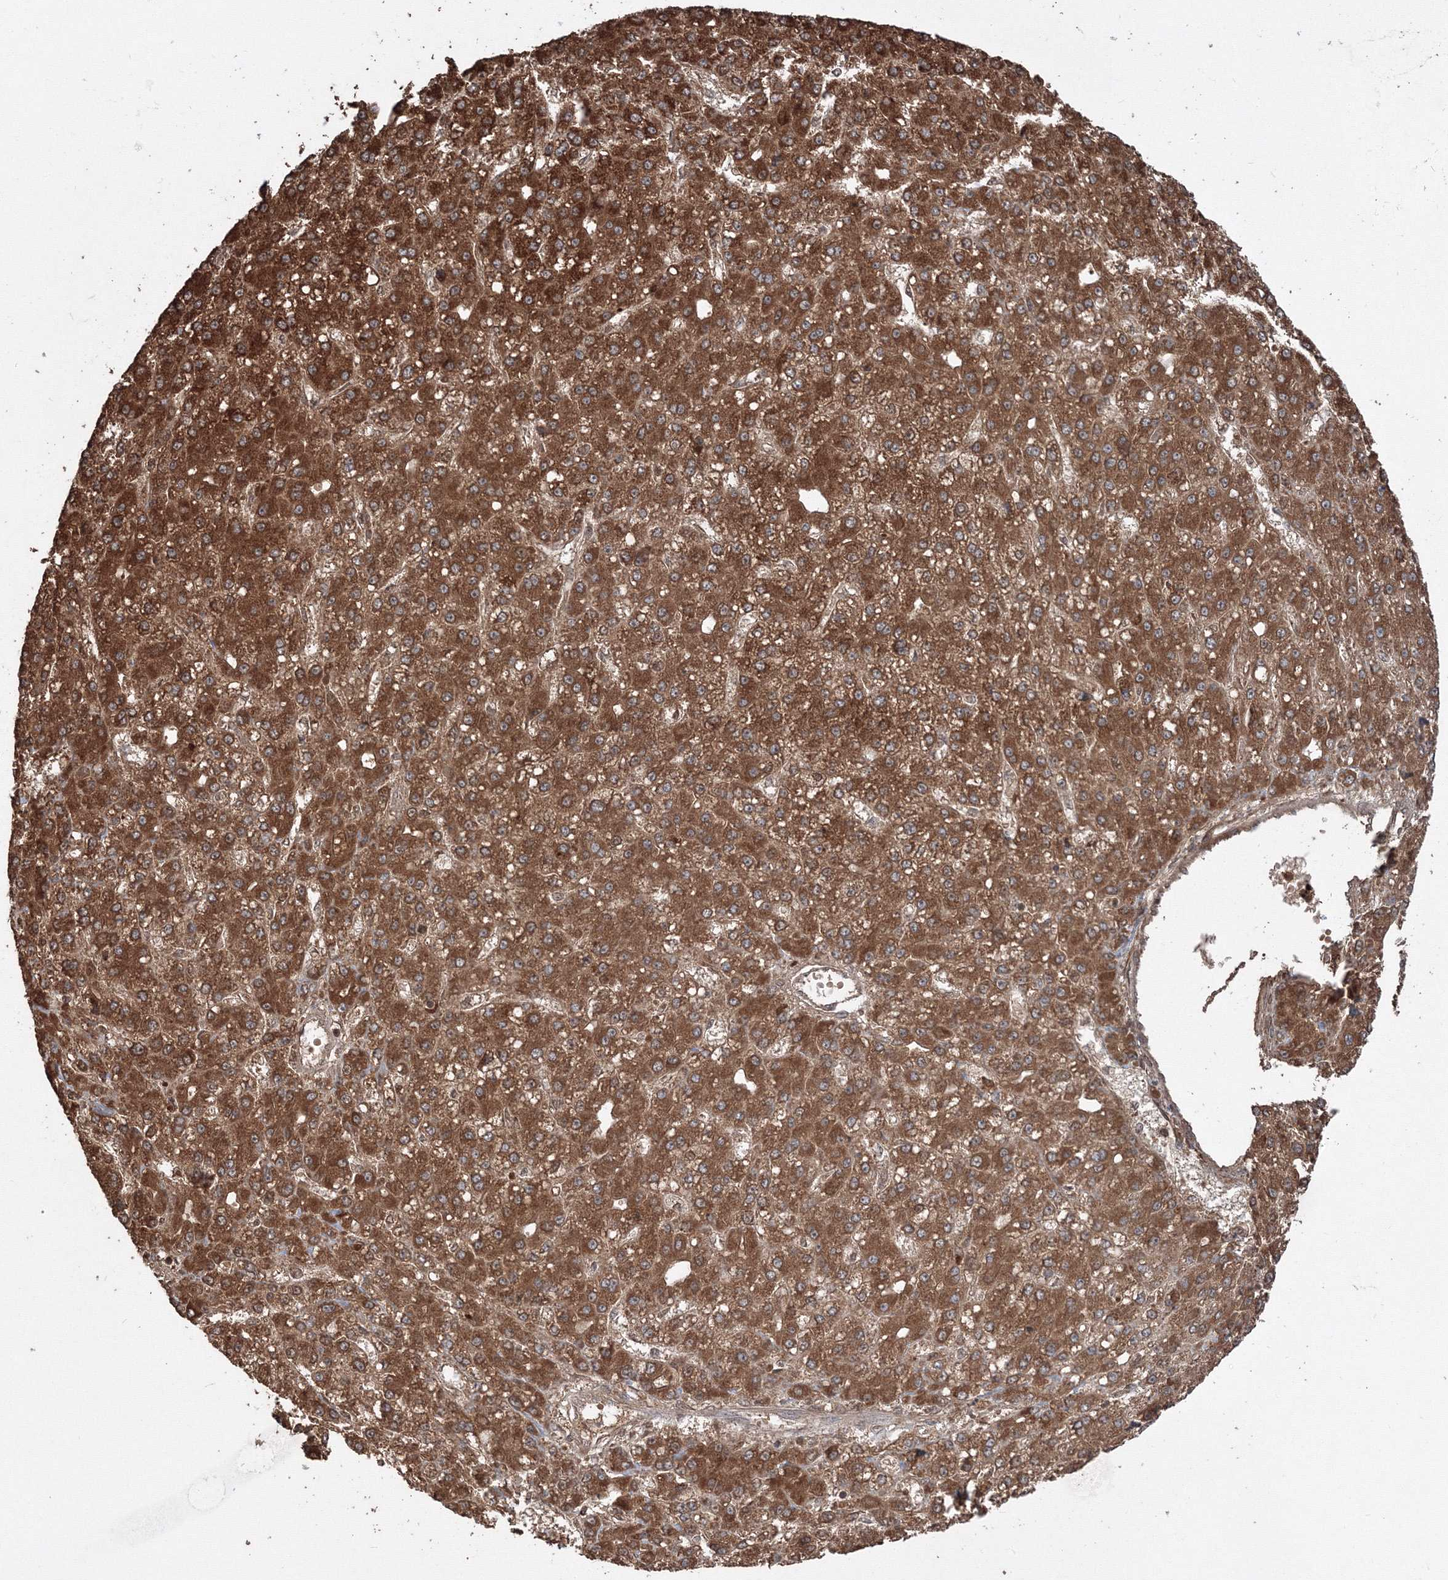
{"staining": {"intensity": "moderate", "quantity": ">75%", "location": "cytoplasmic/membranous"}, "tissue": "liver cancer", "cell_type": "Tumor cells", "image_type": "cancer", "snomed": [{"axis": "morphology", "description": "Carcinoma, Hepatocellular, NOS"}, {"axis": "topography", "description": "Liver"}], "caption": "Tumor cells exhibit medium levels of moderate cytoplasmic/membranous staining in approximately >75% of cells in hepatocellular carcinoma (liver).", "gene": "CCDC122", "patient": {"sex": "male", "age": 67}}